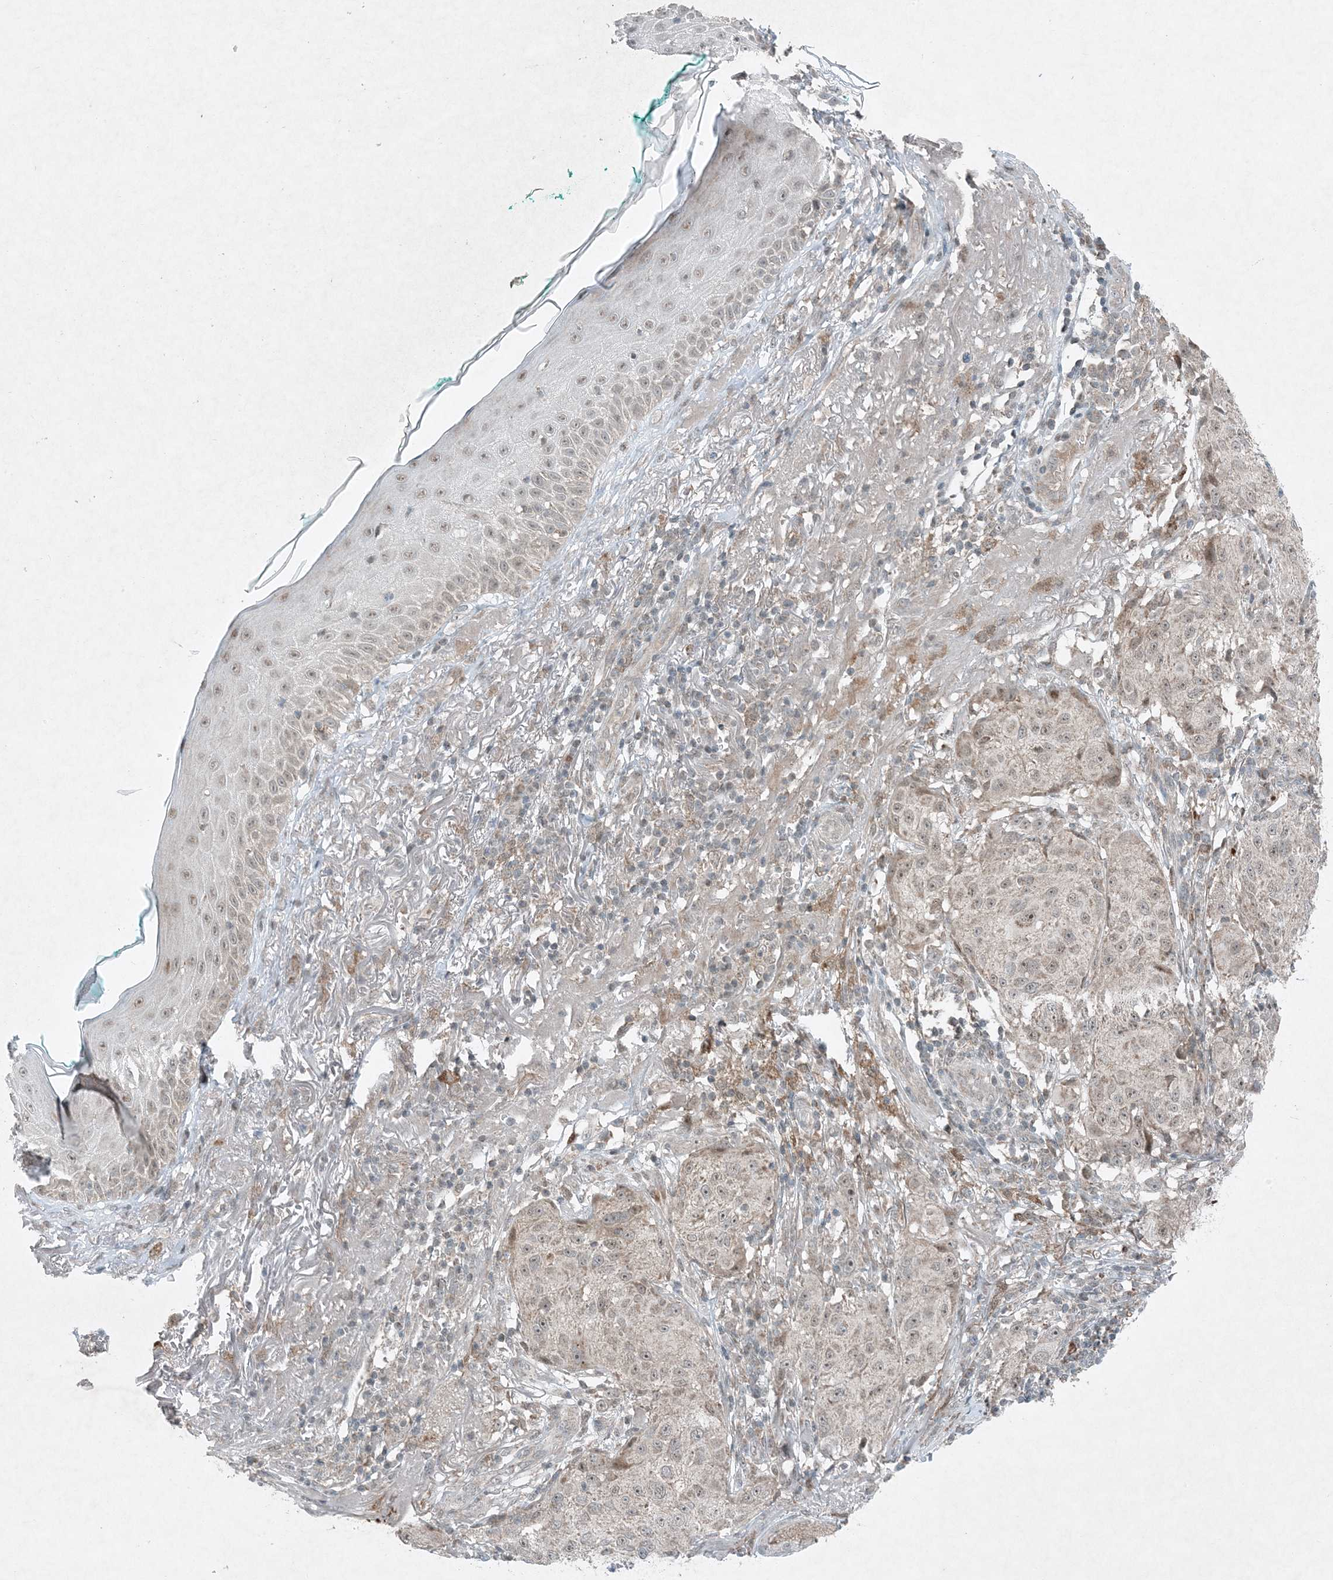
{"staining": {"intensity": "weak", "quantity": ">75%", "location": "nuclear"}, "tissue": "melanoma", "cell_type": "Tumor cells", "image_type": "cancer", "snomed": [{"axis": "morphology", "description": "Necrosis, NOS"}, {"axis": "morphology", "description": "Malignant melanoma, NOS"}, {"axis": "topography", "description": "Skin"}], "caption": "IHC staining of melanoma, which demonstrates low levels of weak nuclear staining in approximately >75% of tumor cells indicating weak nuclear protein positivity. The staining was performed using DAB (brown) for protein detection and nuclei were counterstained in hematoxylin (blue).", "gene": "MITD1", "patient": {"sex": "female", "age": 87}}